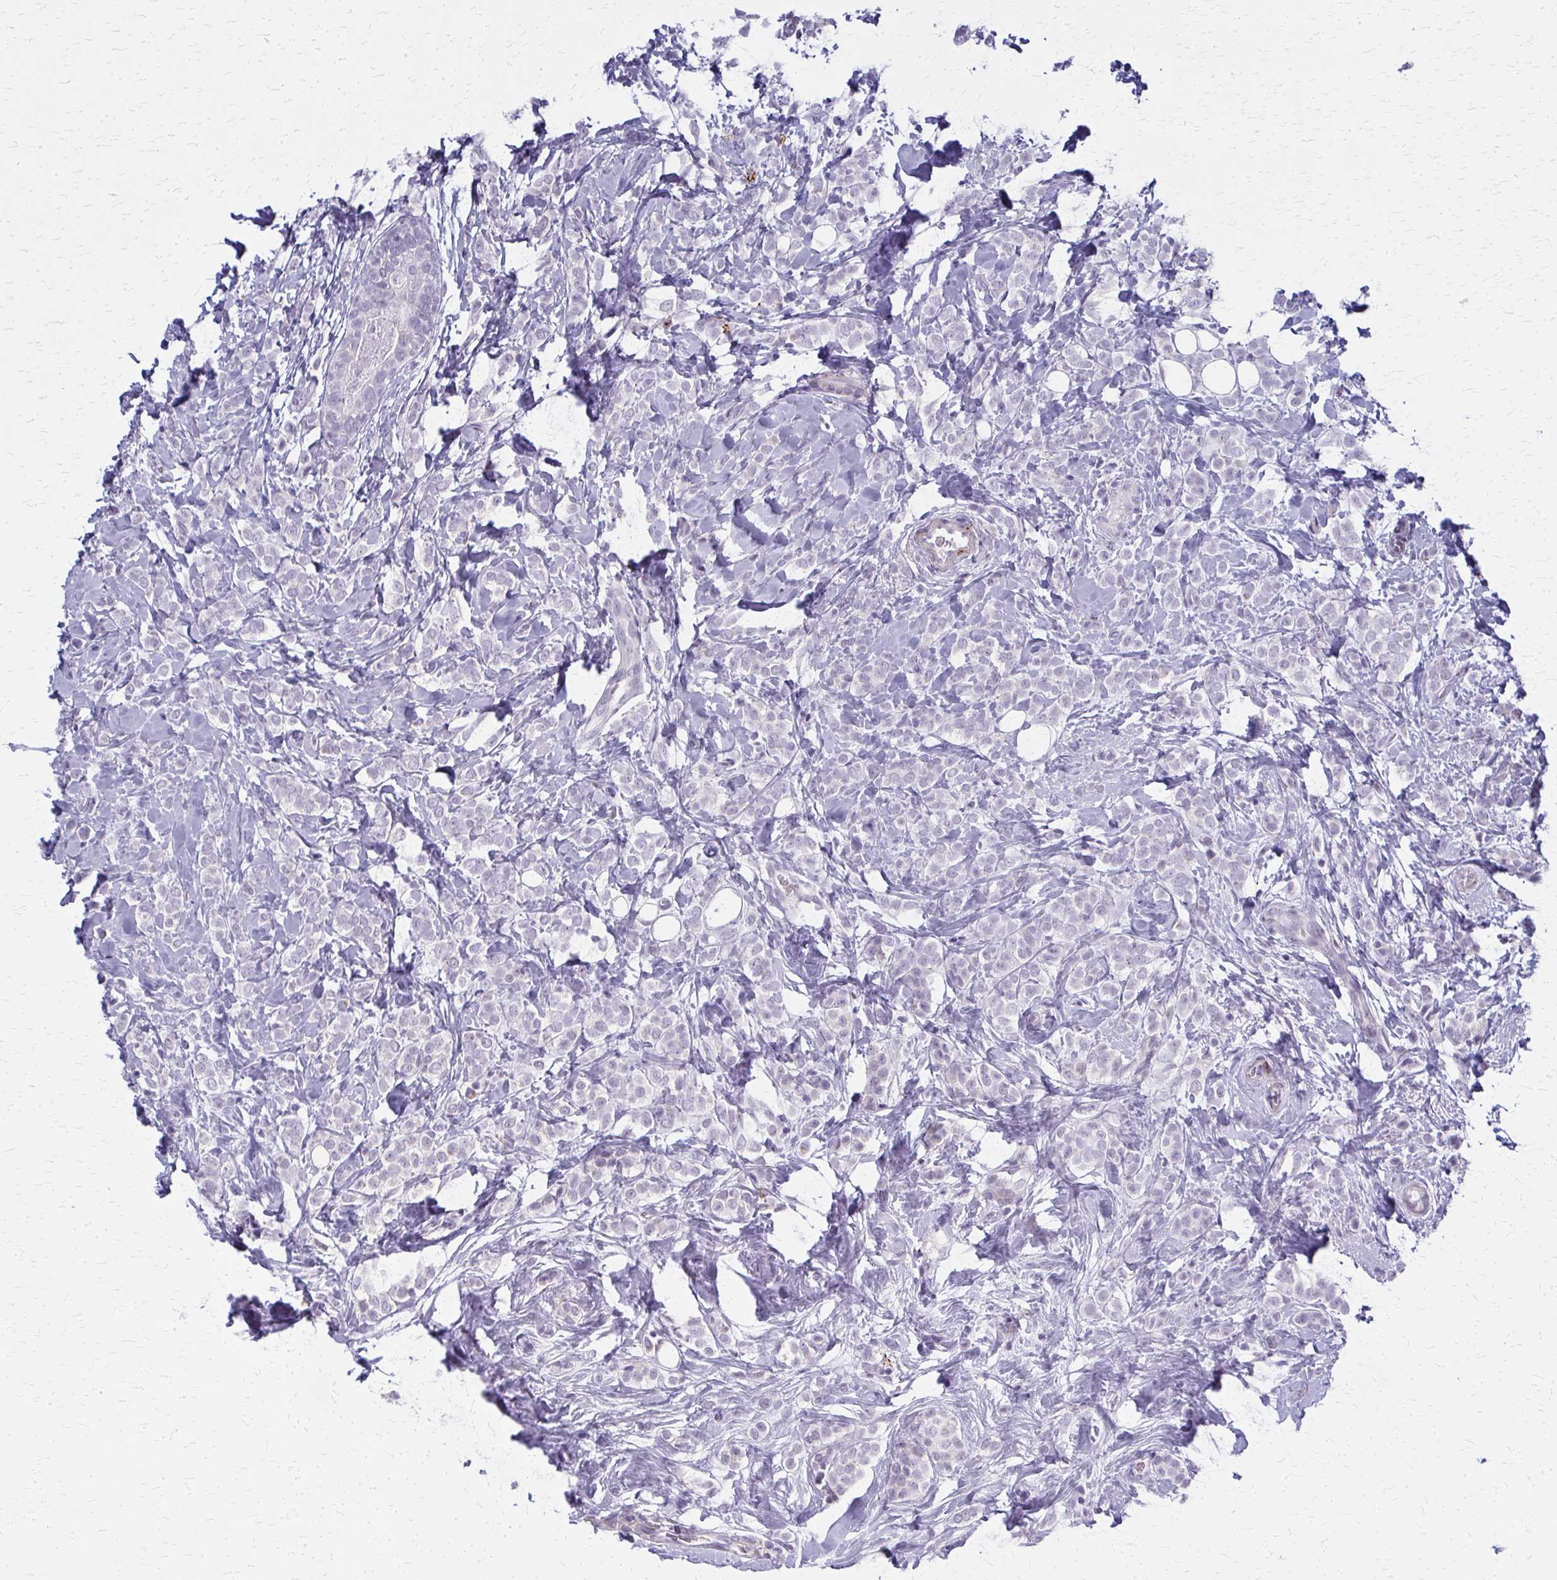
{"staining": {"intensity": "negative", "quantity": "none", "location": "none"}, "tissue": "breast cancer", "cell_type": "Tumor cells", "image_type": "cancer", "snomed": [{"axis": "morphology", "description": "Lobular carcinoma"}, {"axis": "topography", "description": "Breast"}], "caption": "Lobular carcinoma (breast) was stained to show a protein in brown. There is no significant expression in tumor cells. (Stains: DAB (3,3'-diaminobenzidine) immunohistochemistry with hematoxylin counter stain, Microscopy: brightfield microscopy at high magnification).", "gene": "CASQ2", "patient": {"sex": "female", "age": 49}}